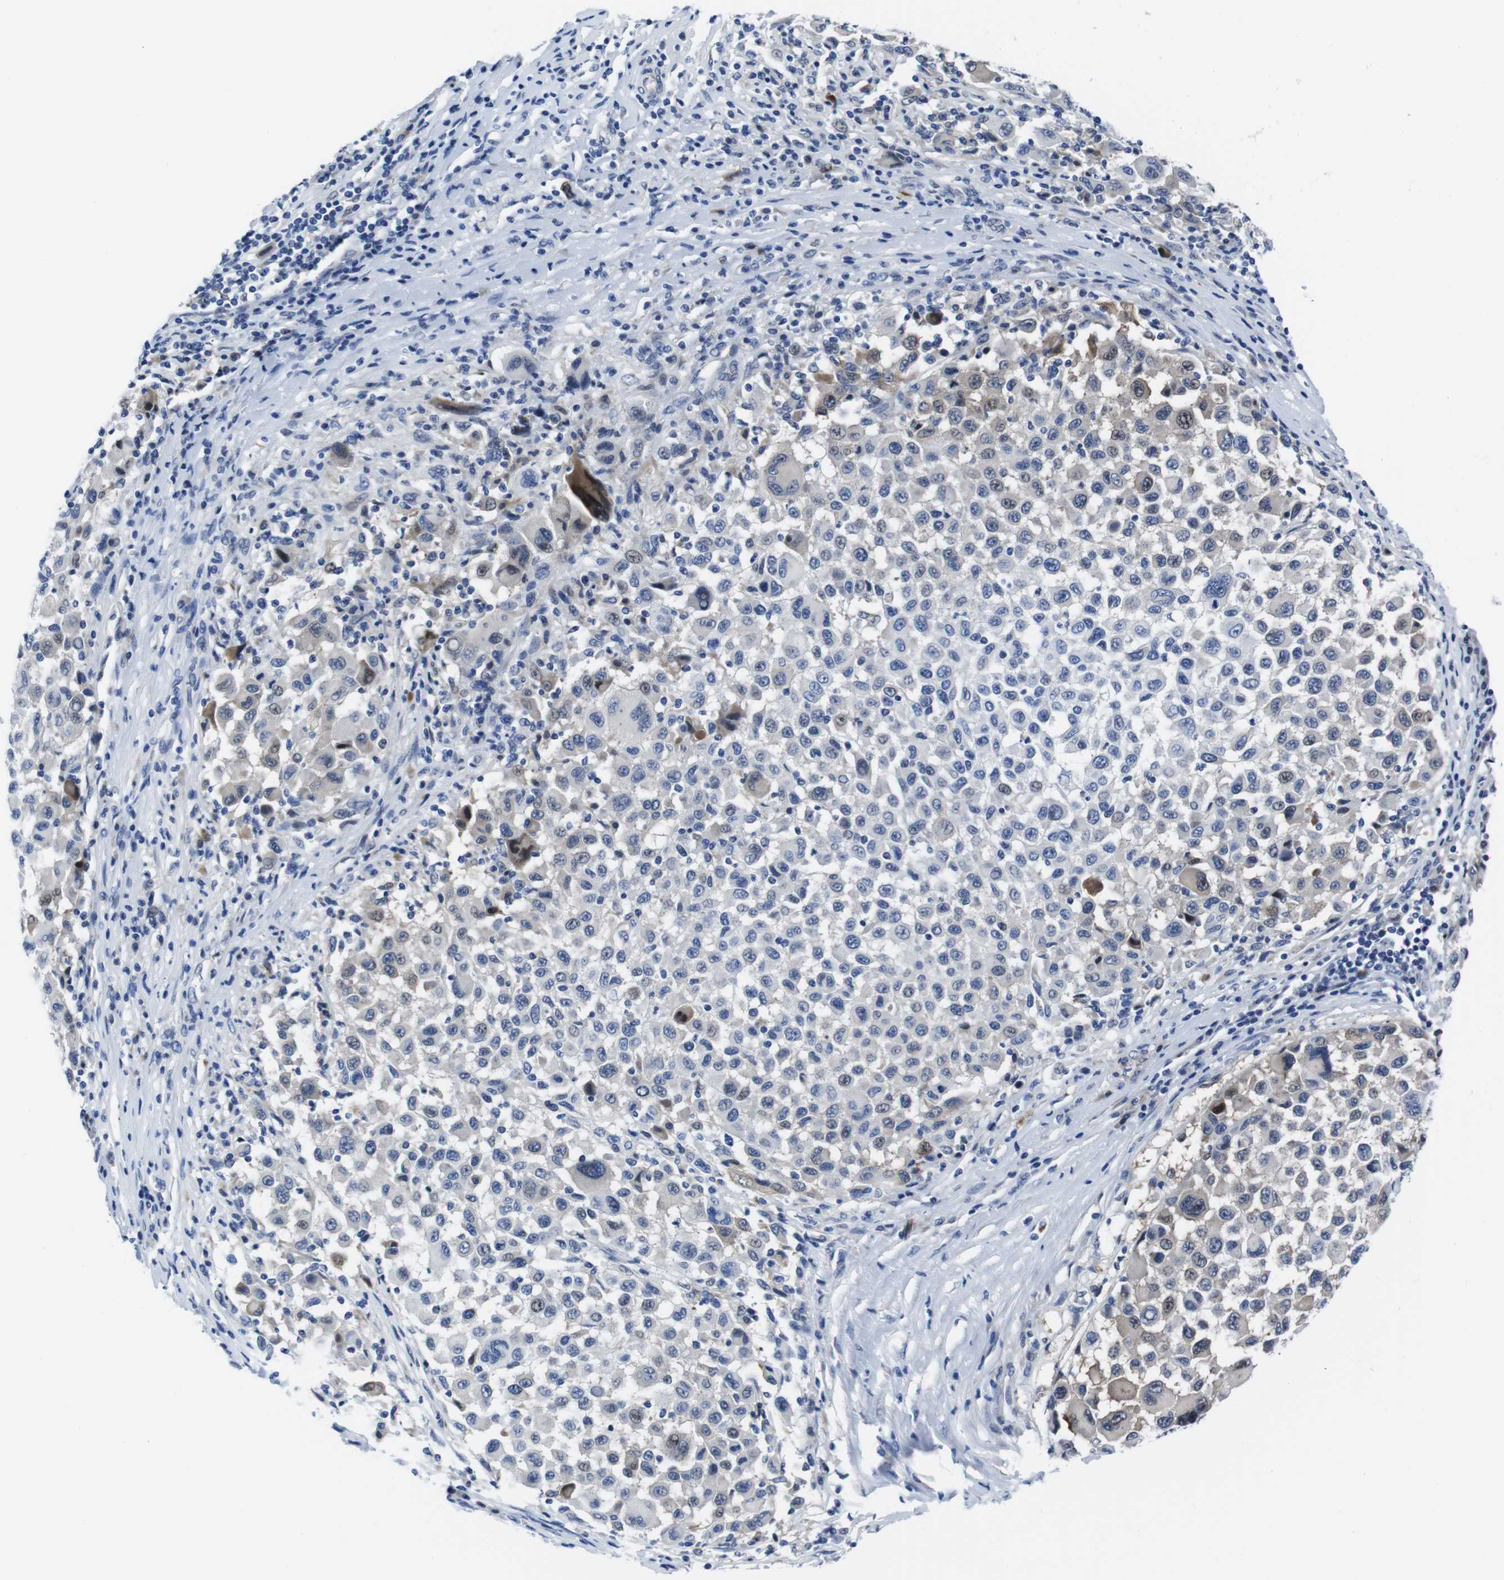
{"staining": {"intensity": "weak", "quantity": ">75%", "location": "cytoplasmic/membranous"}, "tissue": "melanoma", "cell_type": "Tumor cells", "image_type": "cancer", "snomed": [{"axis": "morphology", "description": "Malignant melanoma, Metastatic site"}, {"axis": "topography", "description": "Lymph node"}], "caption": "Tumor cells show weak cytoplasmic/membranous staining in about >75% of cells in malignant melanoma (metastatic site).", "gene": "EIF4A1", "patient": {"sex": "male", "age": 61}}